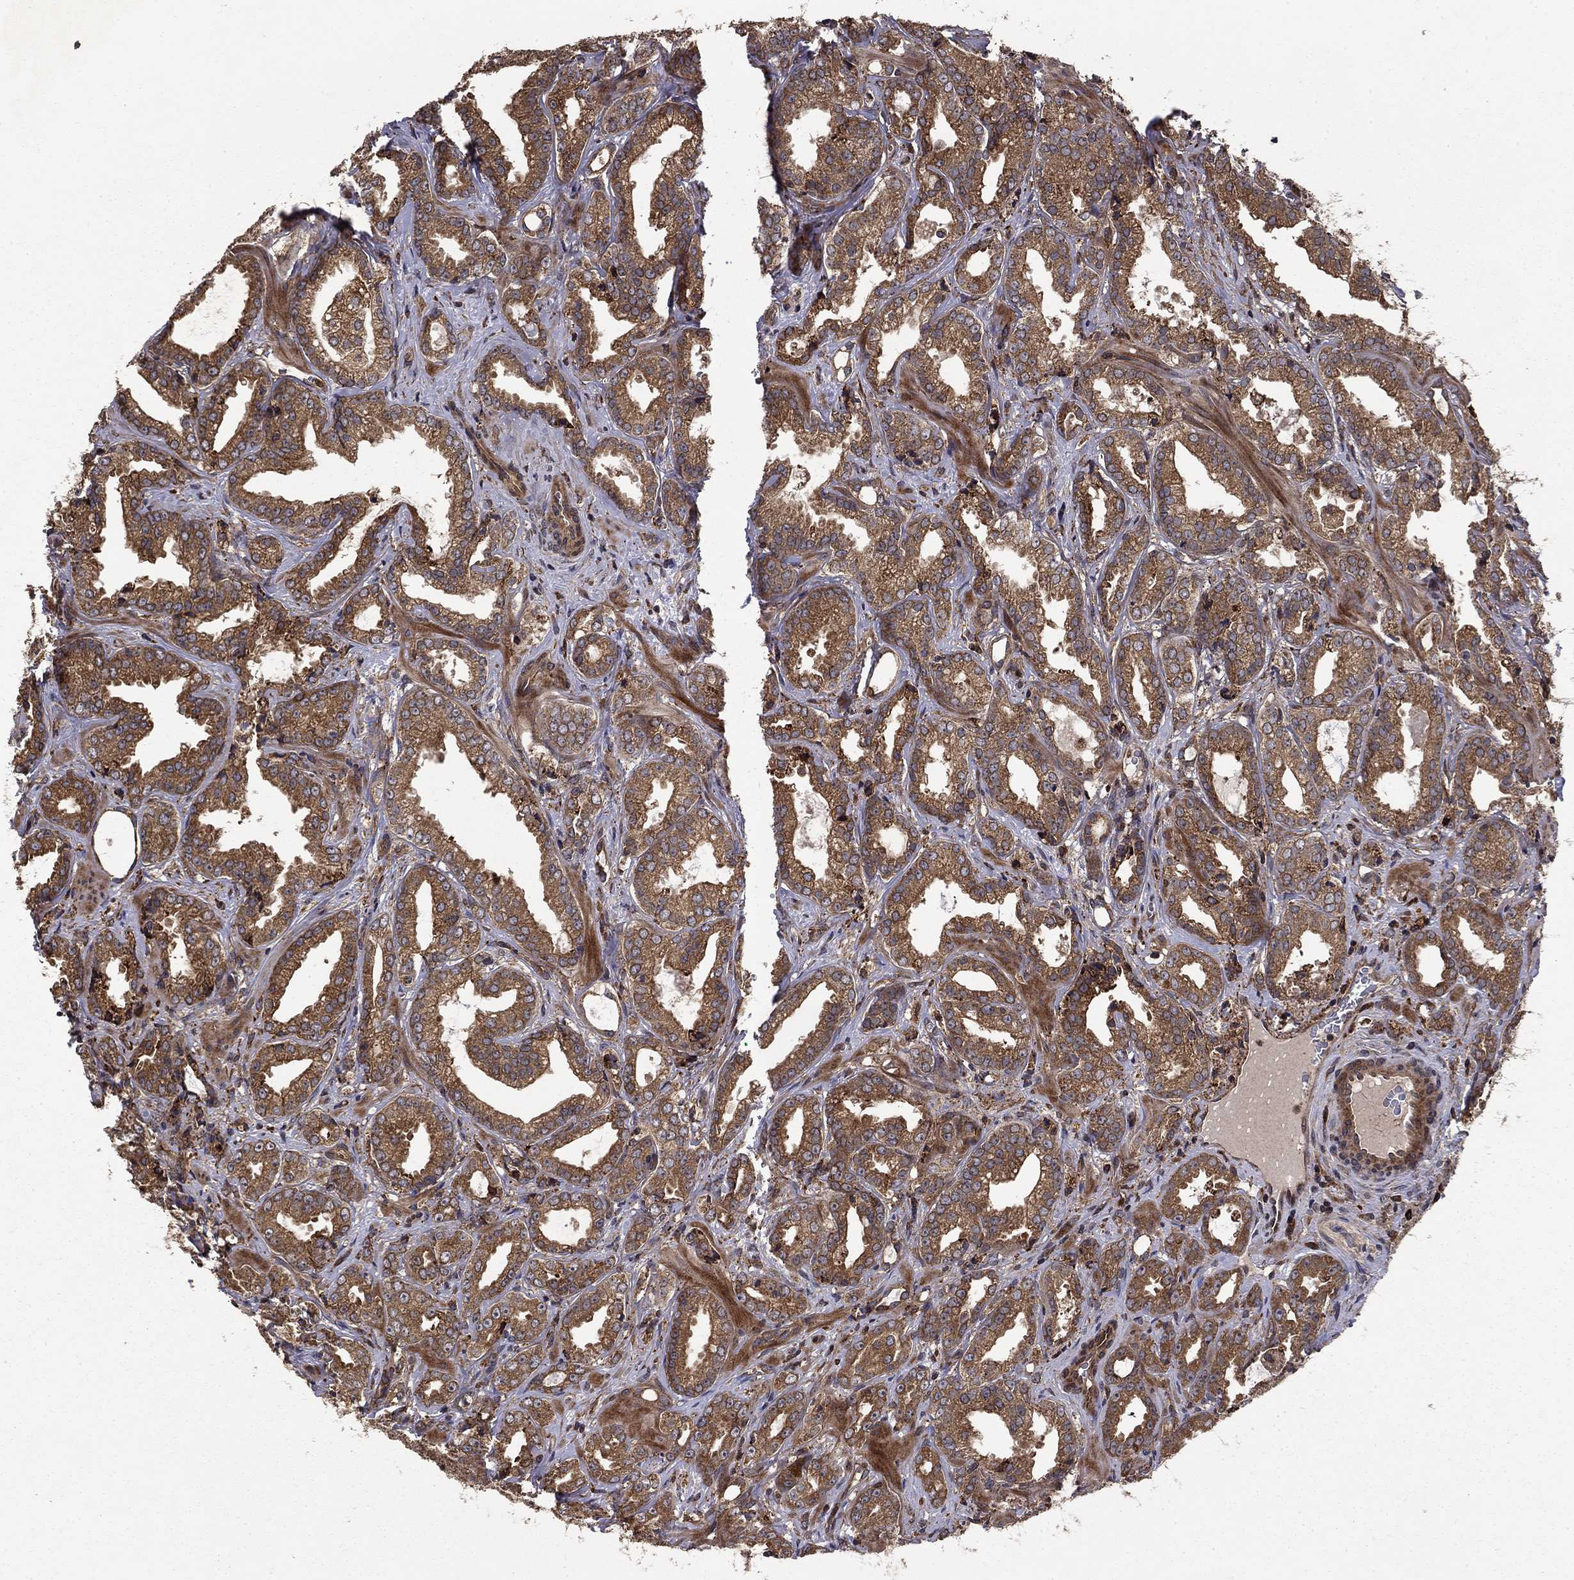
{"staining": {"intensity": "strong", "quantity": ">75%", "location": "cytoplasmic/membranous"}, "tissue": "prostate cancer", "cell_type": "Tumor cells", "image_type": "cancer", "snomed": [{"axis": "morphology", "description": "Adenocarcinoma, Medium grade"}, {"axis": "topography", "description": "Prostate and seminal vesicle, NOS"}, {"axis": "topography", "description": "Prostate"}], "caption": "Protein staining reveals strong cytoplasmic/membranous staining in approximately >75% of tumor cells in prostate cancer.", "gene": "BABAM2", "patient": {"sex": "male", "age": 65}}